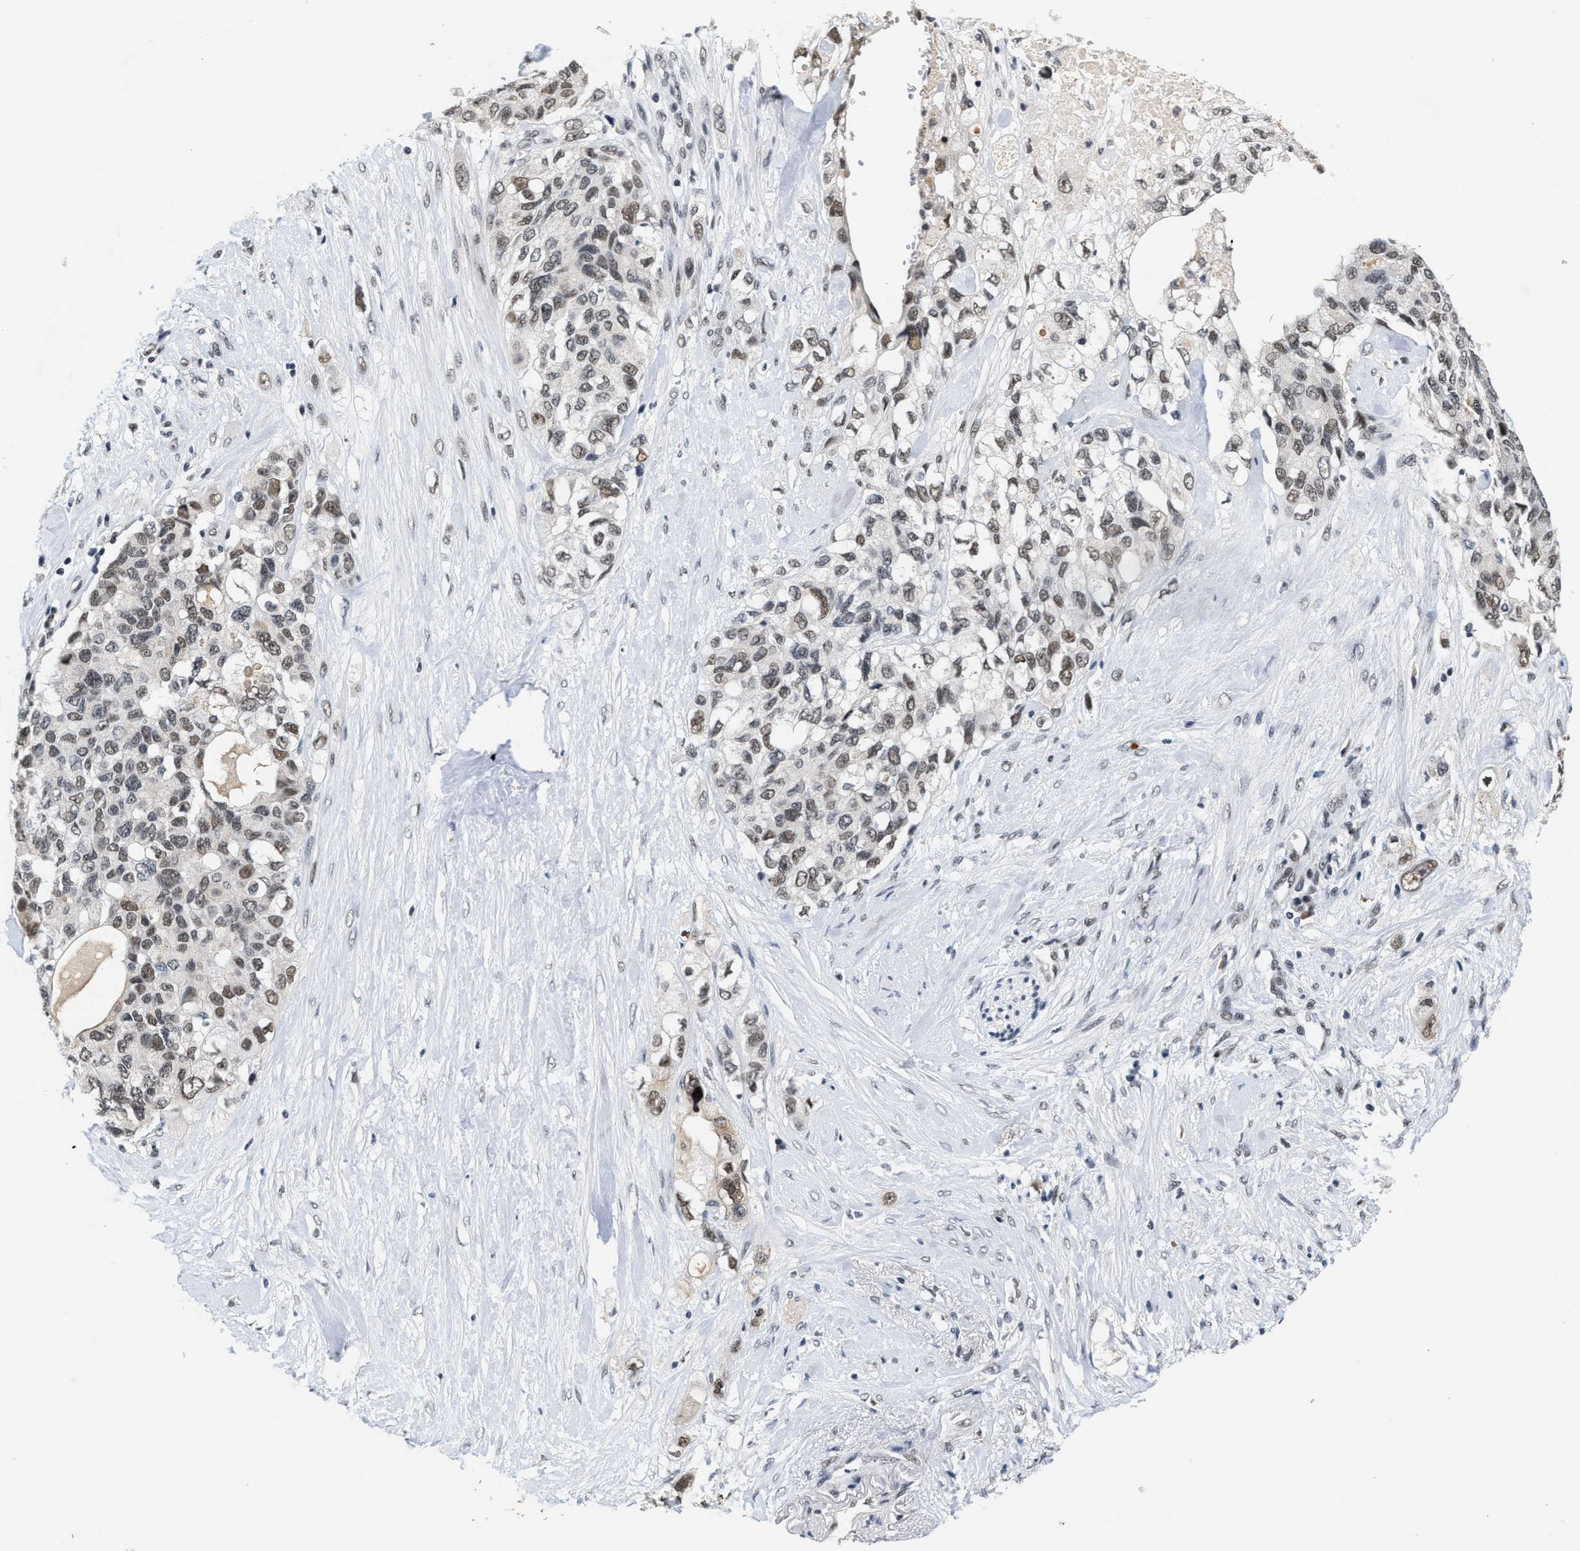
{"staining": {"intensity": "weak", "quantity": ">75%", "location": "nuclear"}, "tissue": "pancreatic cancer", "cell_type": "Tumor cells", "image_type": "cancer", "snomed": [{"axis": "morphology", "description": "Adenocarcinoma, NOS"}, {"axis": "topography", "description": "Pancreas"}], "caption": "Immunohistochemical staining of pancreatic cancer exhibits low levels of weak nuclear protein expression in approximately >75% of tumor cells. (IHC, brightfield microscopy, high magnification).", "gene": "INIP", "patient": {"sex": "female", "age": 56}}